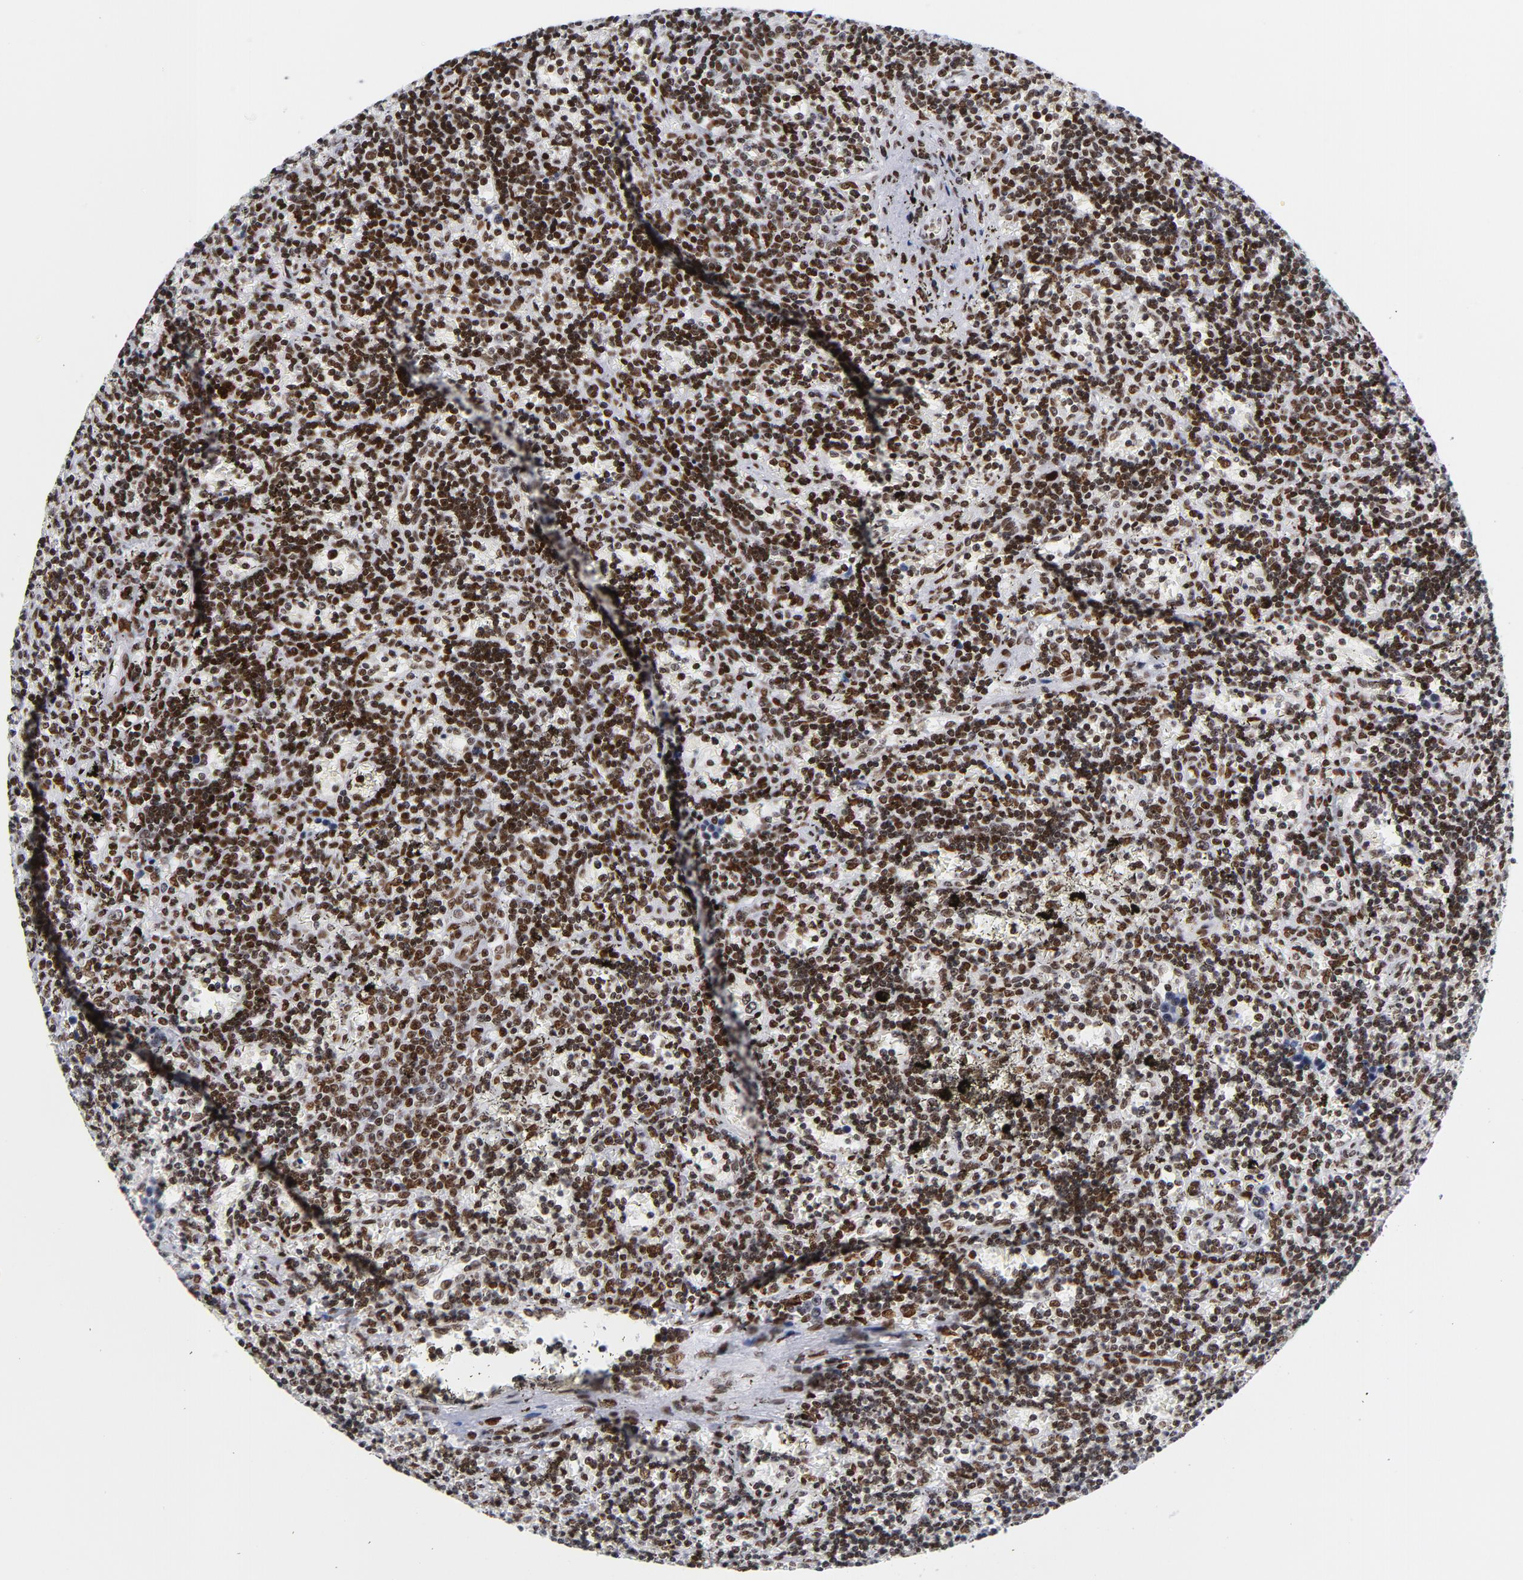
{"staining": {"intensity": "moderate", "quantity": ">75%", "location": "nuclear"}, "tissue": "lymphoma", "cell_type": "Tumor cells", "image_type": "cancer", "snomed": [{"axis": "morphology", "description": "Malignant lymphoma, non-Hodgkin's type, Low grade"}, {"axis": "topography", "description": "Spleen"}], "caption": "Immunohistochemistry (DAB (3,3'-diaminobenzidine)) staining of malignant lymphoma, non-Hodgkin's type (low-grade) exhibits moderate nuclear protein expression in approximately >75% of tumor cells. (DAB (3,3'-diaminobenzidine) = brown stain, brightfield microscopy at high magnification).", "gene": "TOP2B", "patient": {"sex": "male", "age": 60}}